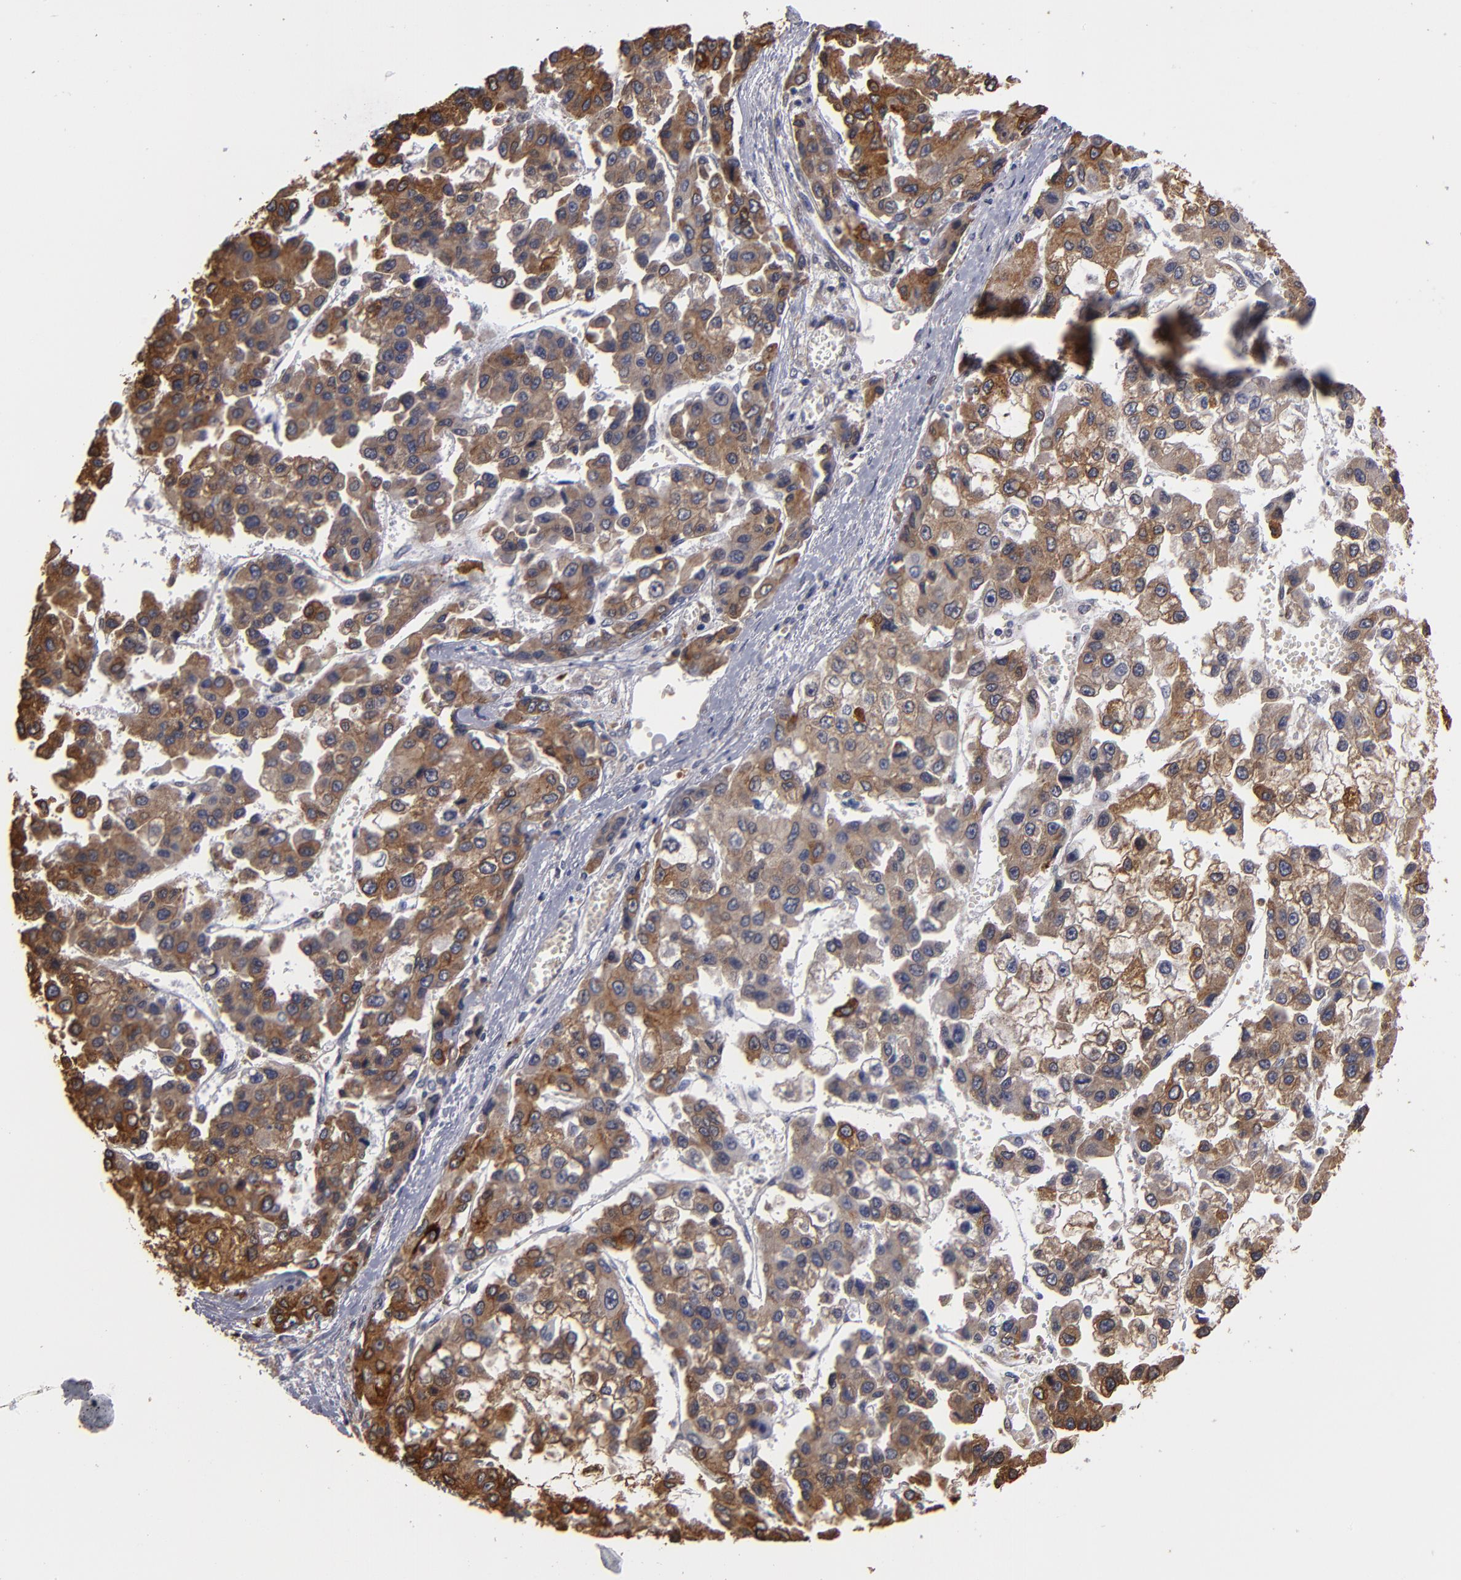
{"staining": {"intensity": "strong", "quantity": ">75%", "location": "cytoplasmic/membranous"}, "tissue": "liver cancer", "cell_type": "Tumor cells", "image_type": "cancer", "snomed": [{"axis": "morphology", "description": "Carcinoma, Hepatocellular, NOS"}, {"axis": "topography", "description": "Liver"}], "caption": "Human liver cancer stained for a protein (brown) demonstrates strong cytoplasmic/membranous positive staining in approximately >75% of tumor cells.", "gene": "PGRMC1", "patient": {"sex": "female", "age": 66}}